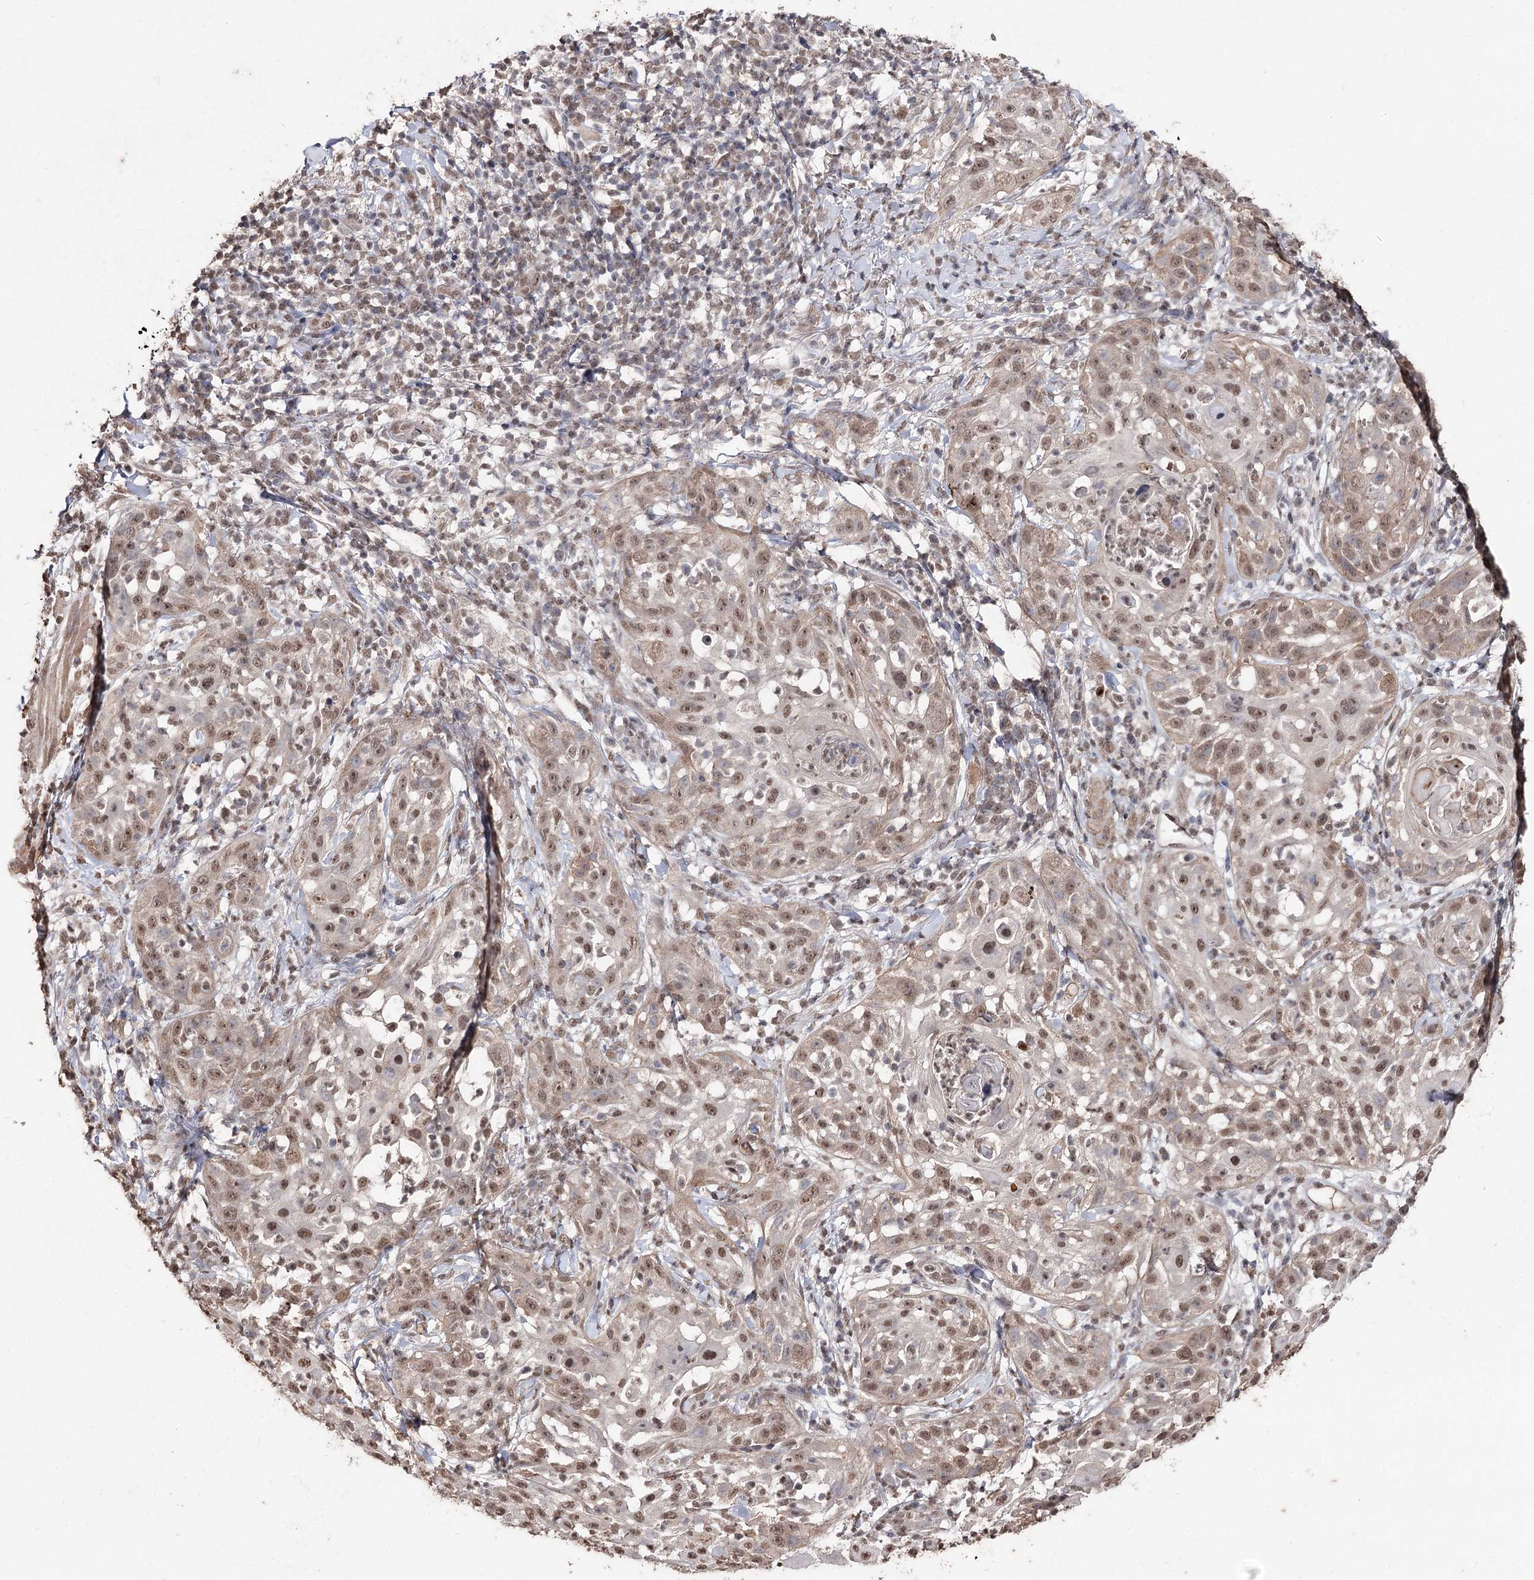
{"staining": {"intensity": "moderate", "quantity": ">75%", "location": "nuclear"}, "tissue": "skin cancer", "cell_type": "Tumor cells", "image_type": "cancer", "snomed": [{"axis": "morphology", "description": "Squamous cell carcinoma, NOS"}, {"axis": "topography", "description": "Skin"}], "caption": "The histopathology image reveals a brown stain indicating the presence of a protein in the nuclear of tumor cells in squamous cell carcinoma (skin).", "gene": "ATG14", "patient": {"sex": "female", "age": 44}}